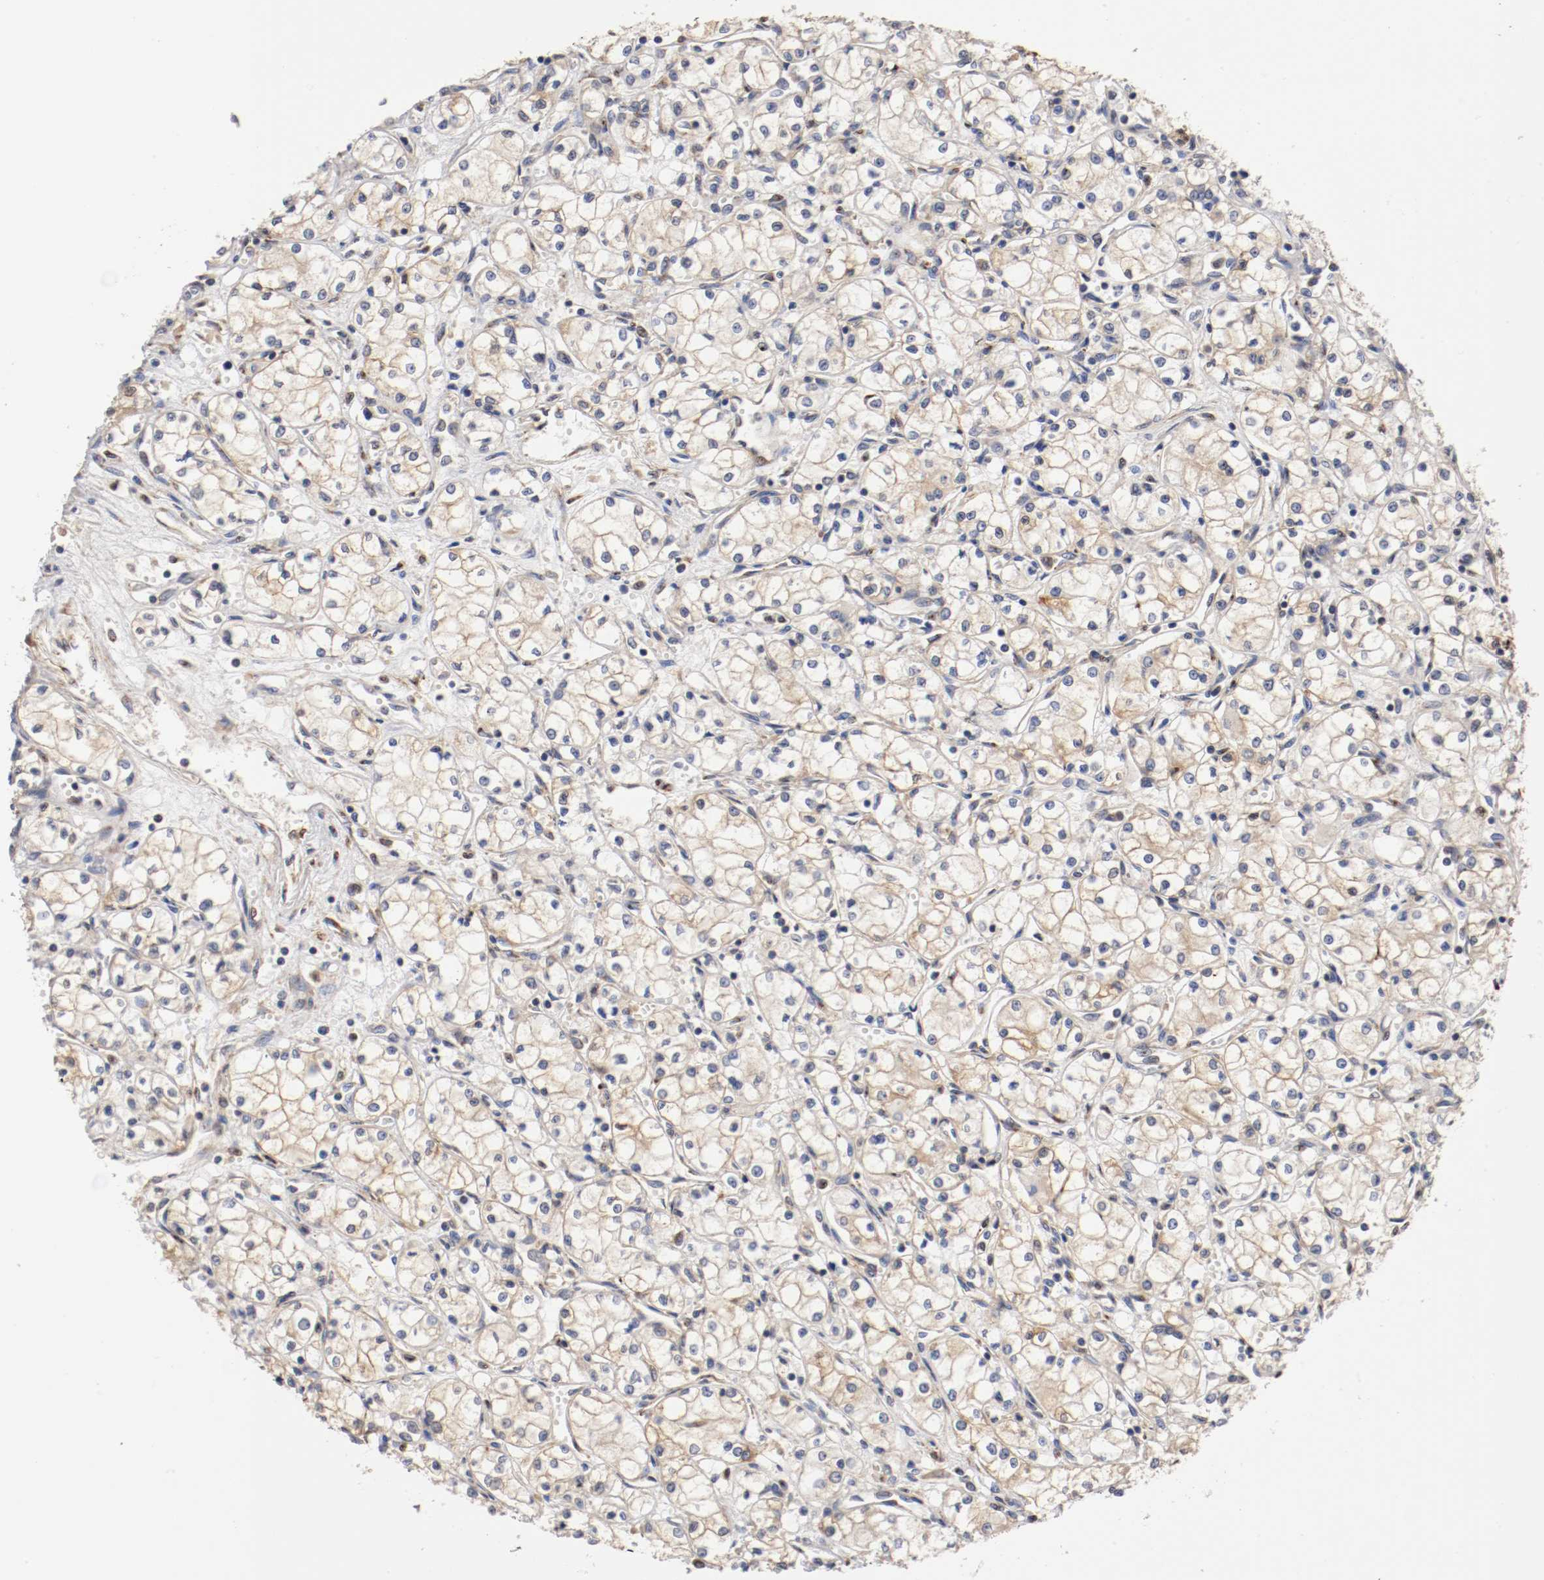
{"staining": {"intensity": "weak", "quantity": ">75%", "location": "cytoplasmic/membranous"}, "tissue": "renal cancer", "cell_type": "Tumor cells", "image_type": "cancer", "snomed": [{"axis": "morphology", "description": "Normal tissue, NOS"}, {"axis": "morphology", "description": "Adenocarcinoma, NOS"}, {"axis": "topography", "description": "Kidney"}], "caption": "Immunohistochemical staining of renal adenocarcinoma exhibits low levels of weak cytoplasmic/membranous protein positivity in approximately >75% of tumor cells. (Stains: DAB (3,3'-diaminobenzidine) in brown, nuclei in blue, Microscopy: brightfield microscopy at high magnification).", "gene": "TNFSF13", "patient": {"sex": "male", "age": 59}}